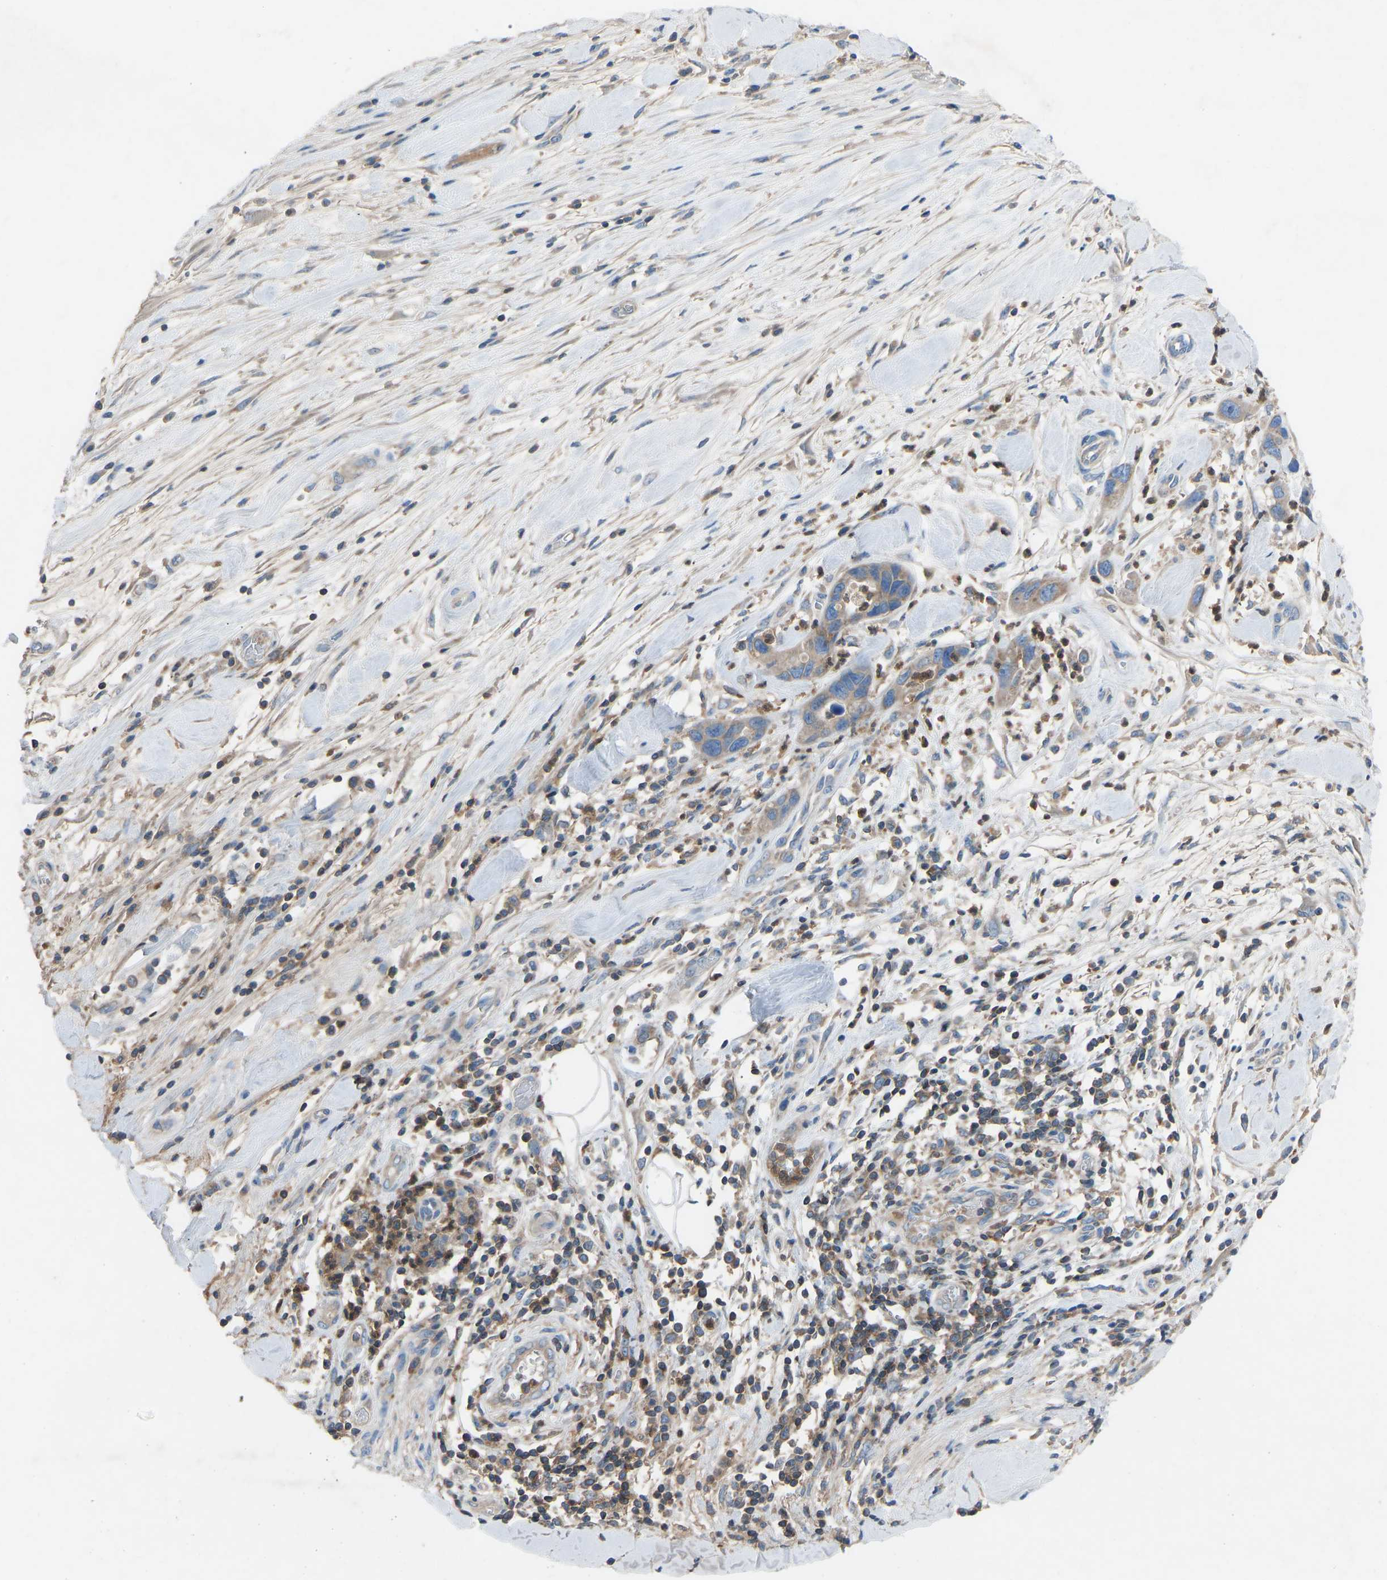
{"staining": {"intensity": "weak", "quantity": ">75%", "location": "cytoplasmic/membranous"}, "tissue": "pancreatic cancer", "cell_type": "Tumor cells", "image_type": "cancer", "snomed": [{"axis": "morphology", "description": "Adenocarcinoma, NOS"}, {"axis": "topography", "description": "Pancreas"}], "caption": "Pancreatic cancer stained with immunohistochemistry (IHC) shows weak cytoplasmic/membranous positivity in approximately >75% of tumor cells.", "gene": "GRK6", "patient": {"sex": "female", "age": 70}}